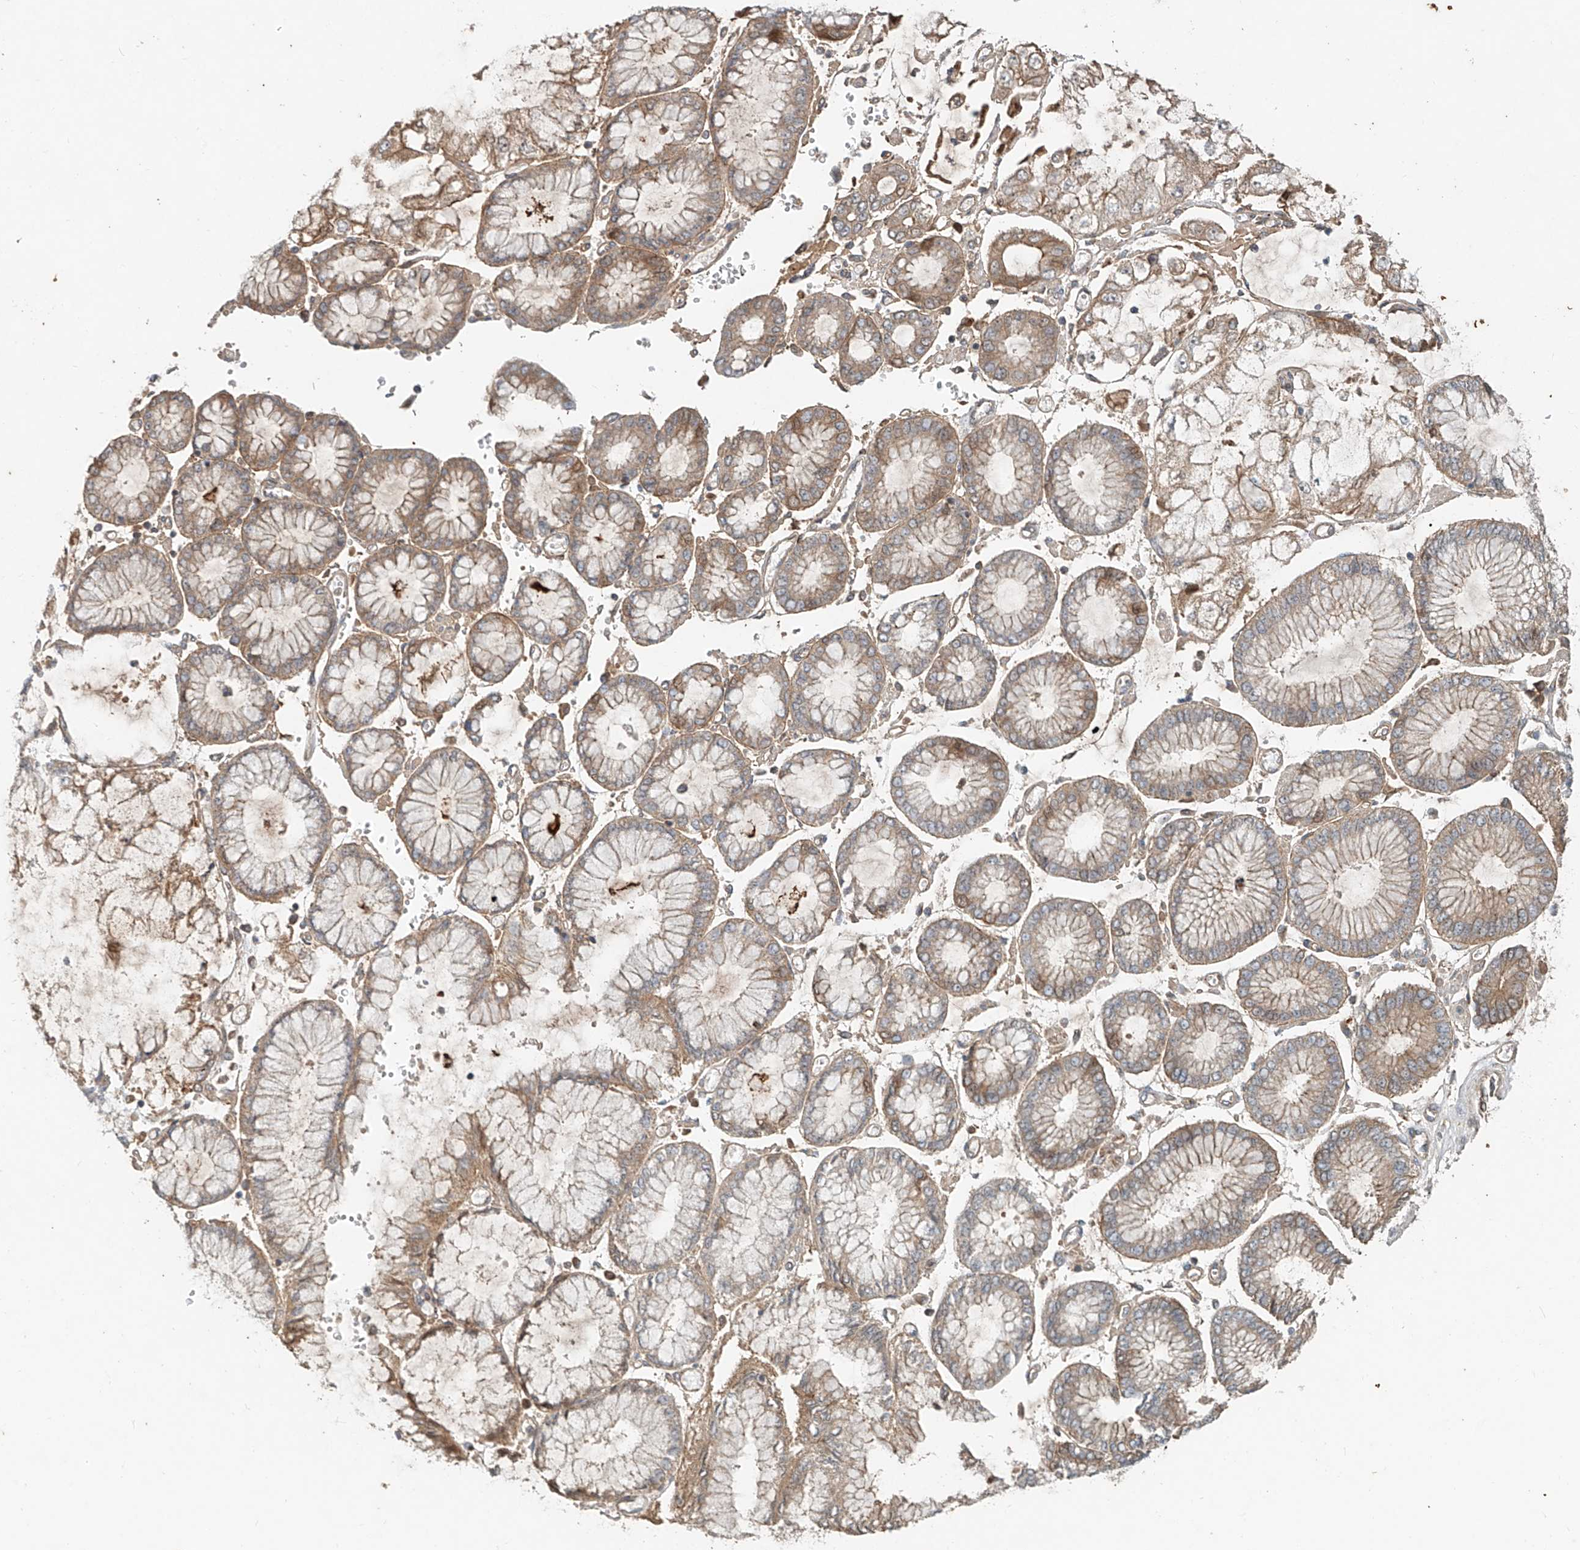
{"staining": {"intensity": "weak", "quantity": ">75%", "location": "cytoplasmic/membranous"}, "tissue": "stomach cancer", "cell_type": "Tumor cells", "image_type": "cancer", "snomed": [{"axis": "morphology", "description": "Adenocarcinoma, NOS"}, {"axis": "topography", "description": "Stomach"}], "caption": "Immunohistochemical staining of stomach cancer demonstrates weak cytoplasmic/membranous protein positivity in approximately >75% of tumor cells.", "gene": "IER5", "patient": {"sex": "male", "age": 76}}